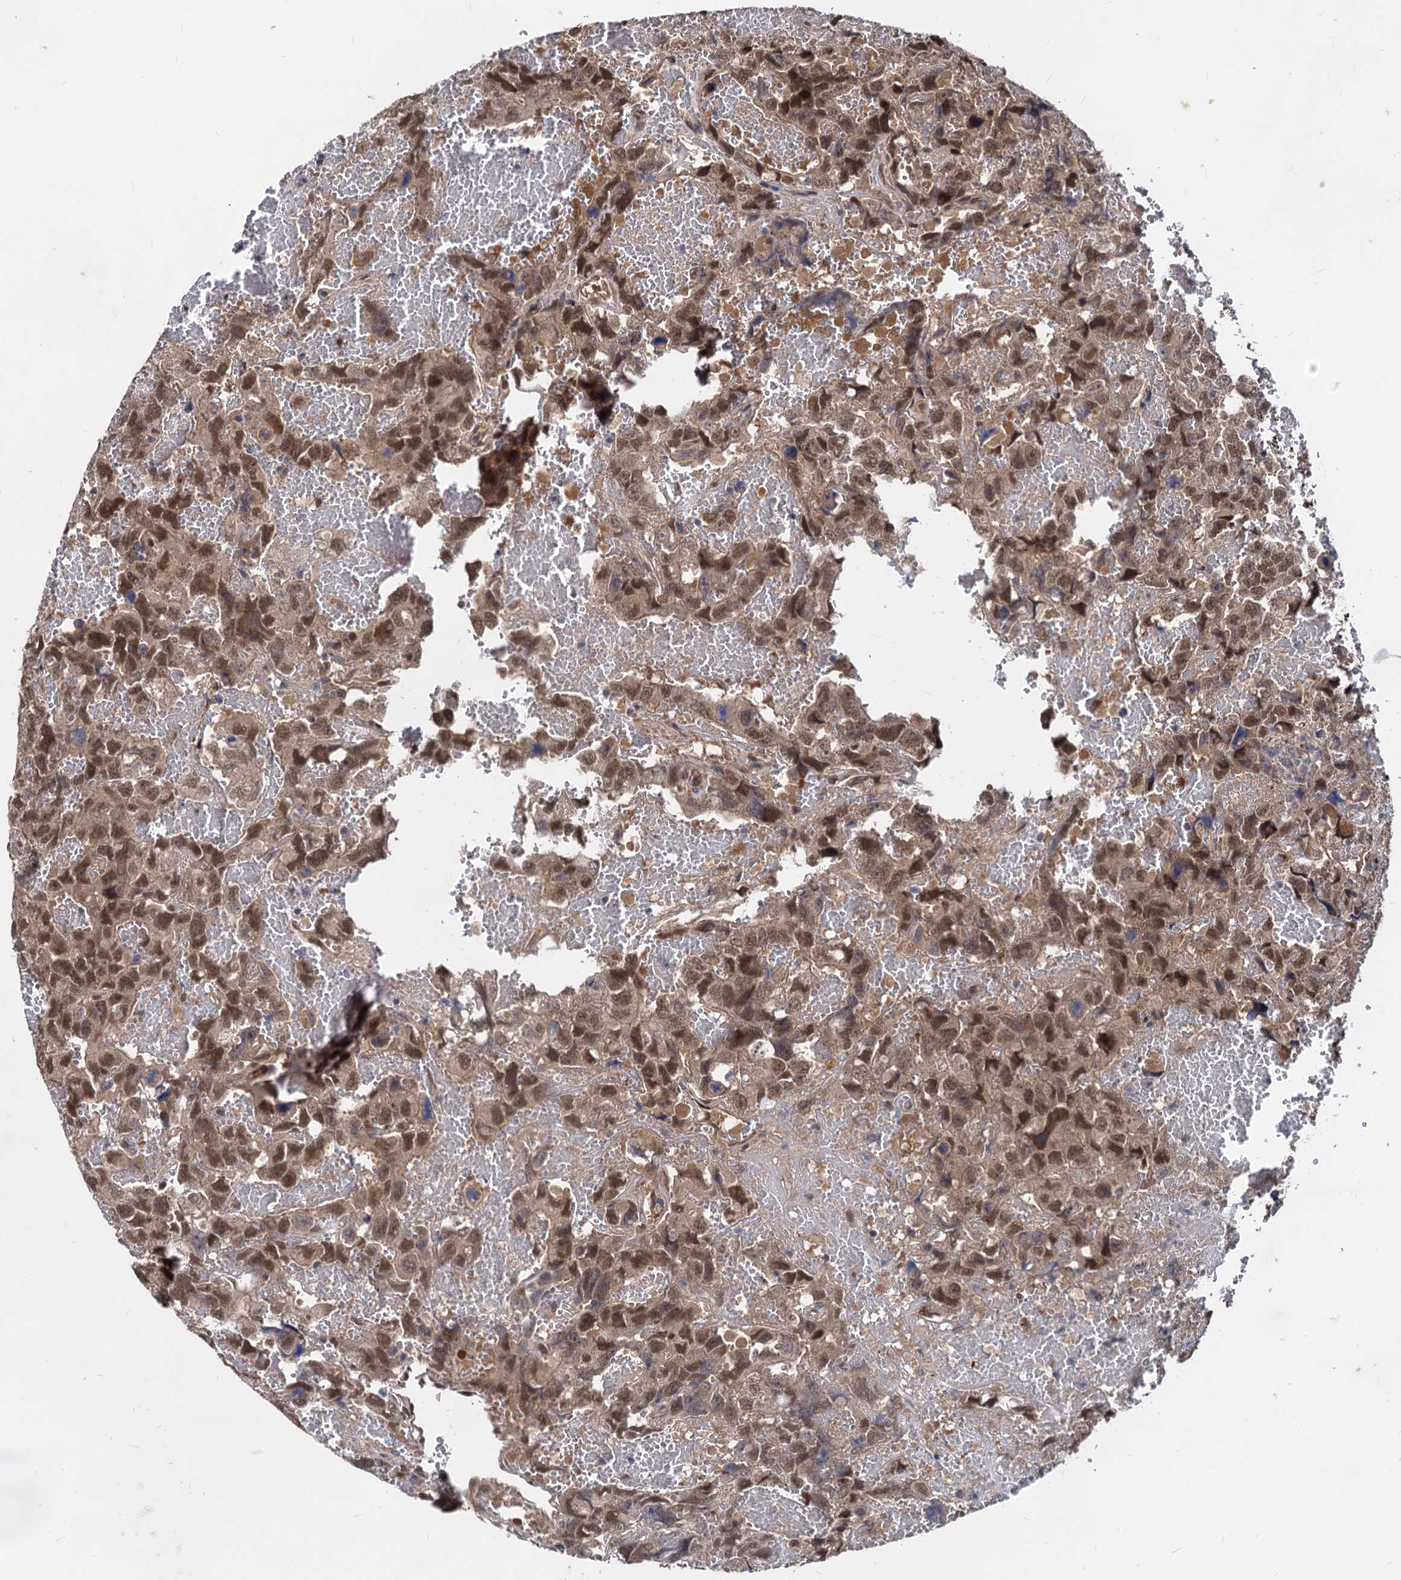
{"staining": {"intensity": "moderate", "quantity": ">75%", "location": "nuclear"}, "tissue": "testis cancer", "cell_type": "Tumor cells", "image_type": "cancer", "snomed": [{"axis": "morphology", "description": "Carcinoma, Embryonal, NOS"}, {"axis": "topography", "description": "Testis"}], "caption": "Protein expression analysis of embryonal carcinoma (testis) shows moderate nuclear expression in approximately >75% of tumor cells. (Brightfield microscopy of DAB IHC at high magnification).", "gene": "PSMD4", "patient": {"sex": "male", "age": 45}}